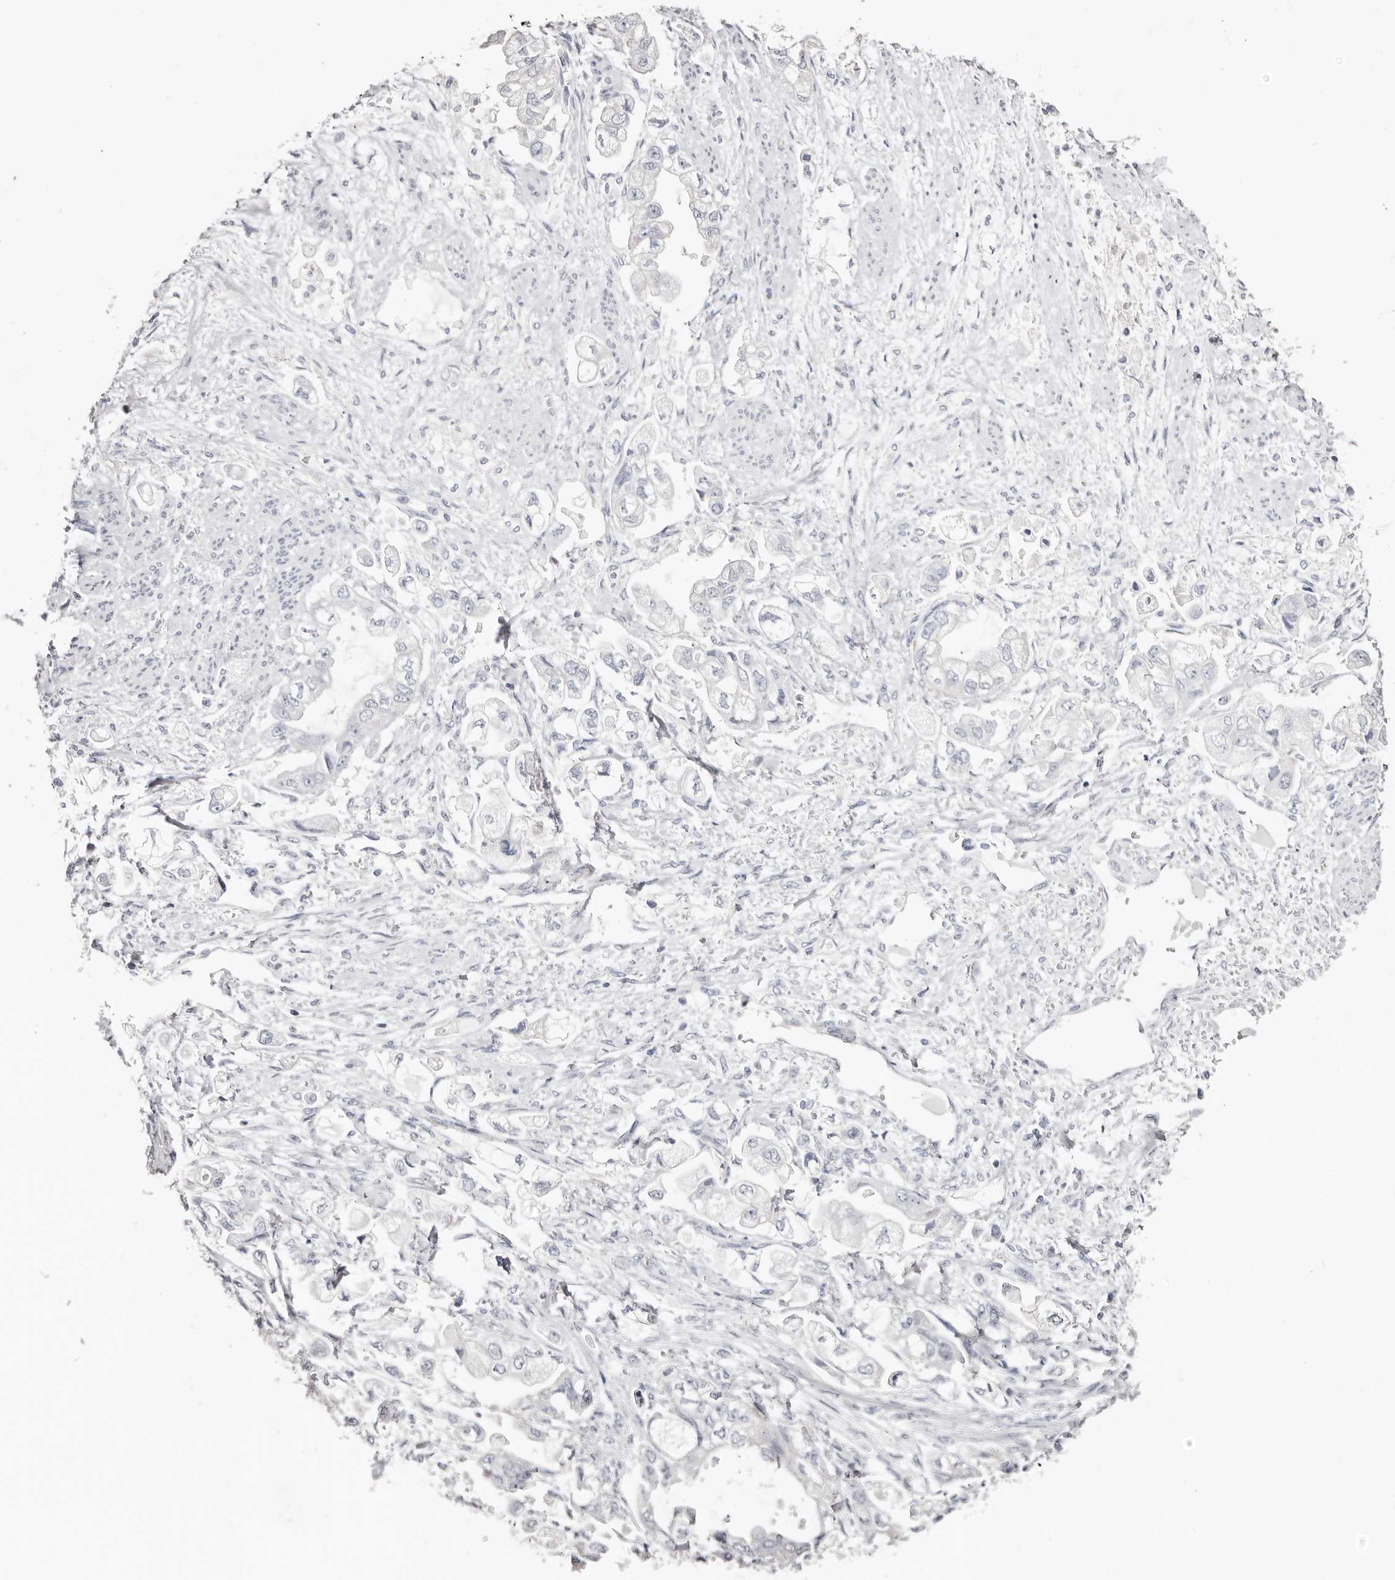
{"staining": {"intensity": "negative", "quantity": "none", "location": "none"}, "tissue": "stomach cancer", "cell_type": "Tumor cells", "image_type": "cancer", "snomed": [{"axis": "morphology", "description": "Adenocarcinoma, NOS"}, {"axis": "topography", "description": "Stomach"}], "caption": "The IHC micrograph has no significant staining in tumor cells of stomach cancer (adenocarcinoma) tissue.", "gene": "AKNAD1", "patient": {"sex": "male", "age": 62}}